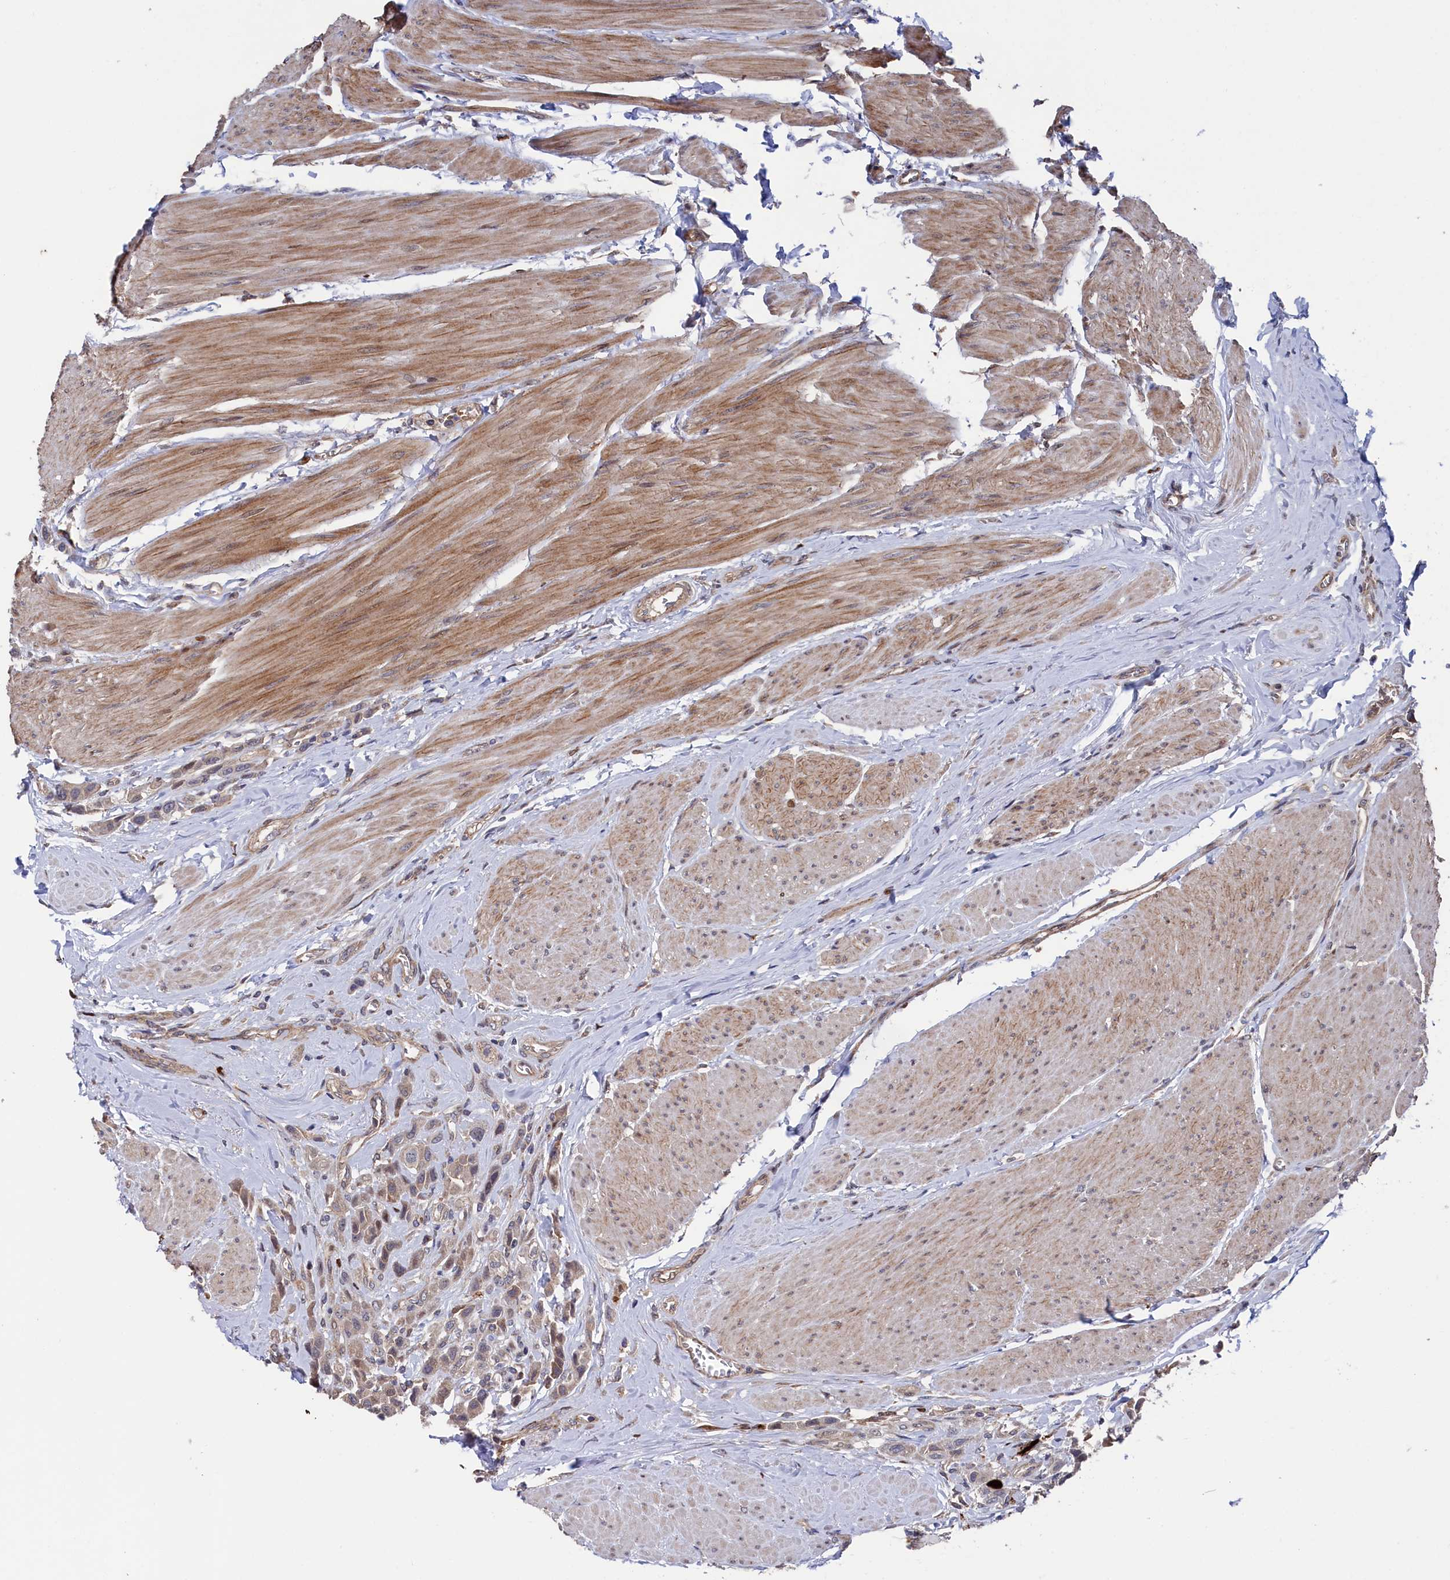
{"staining": {"intensity": "weak", "quantity": "25%-75%", "location": "cytoplasmic/membranous"}, "tissue": "urothelial cancer", "cell_type": "Tumor cells", "image_type": "cancer", "snomed": [{"axis": "morphology", "description": "Urothelial carcinoma, High grade"}, {"axis": "topography", "description": "Urinary bladder"}], "caption": "Urothelial cancer stained with a protein marker demonstrates weak staining in tumor cells.", "gene": "ZNF891", "patient": {"sex": "male", "age": 50}}